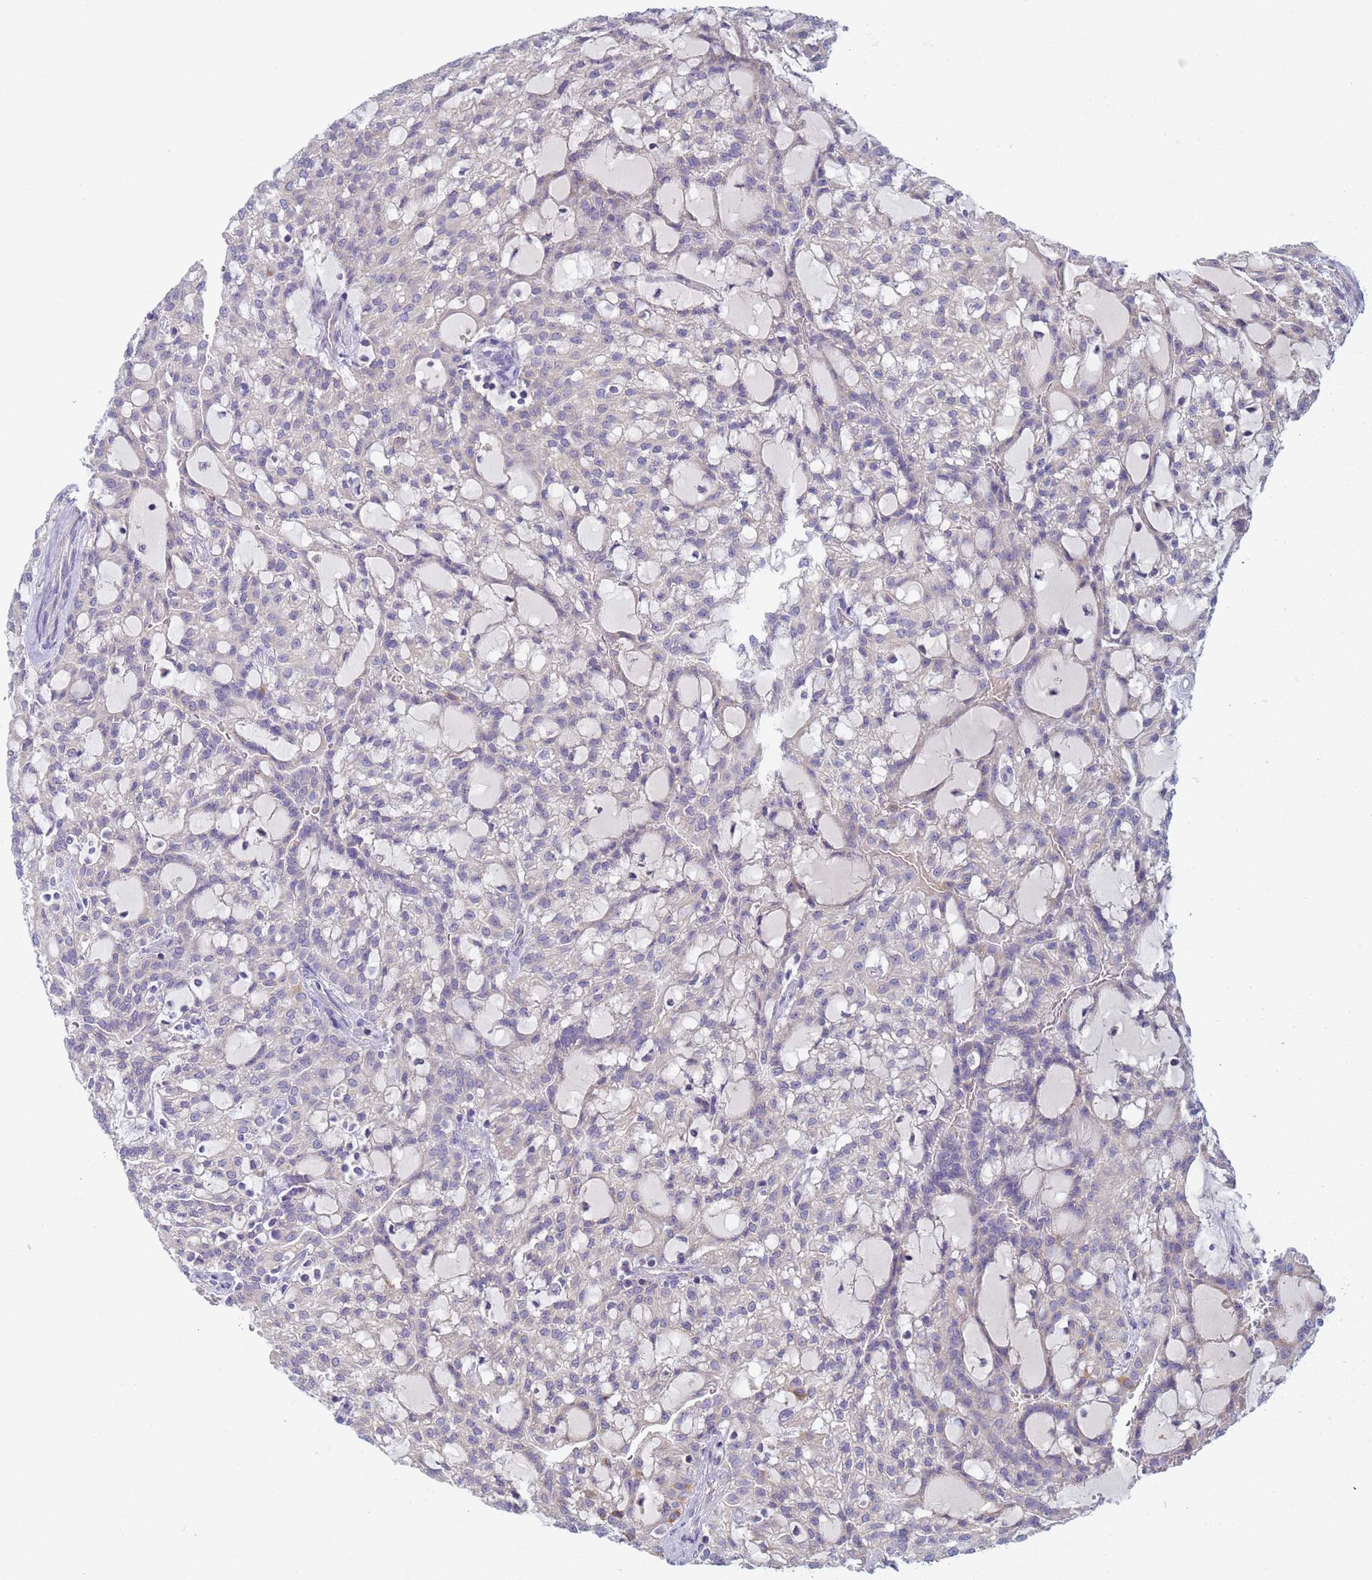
{"staining": {"intensity": "negative", "quantity": "none", "location": "none"}, "tissue": "renal cancer", "cell_type": "Tumor cells", "image_type": "cancer", "snomed": [{"axis": "morphology", "description": "Adenocarcinoma, NOS"}, {"axis": "topography", "description": "Kidney"}], "caption": "Immunohistochemistry (IHC) image of adenocarcinoma (renal) stained for a protein (brown), which exhibits no staining in tumor cells. The staining is performed using DAB (3,3'-diaminobenzidine) brown chromogen with nuclei counter-stained in using hematoxylin.", "gene": "CR1", "patient": {"sex": "male", "age": 63}}